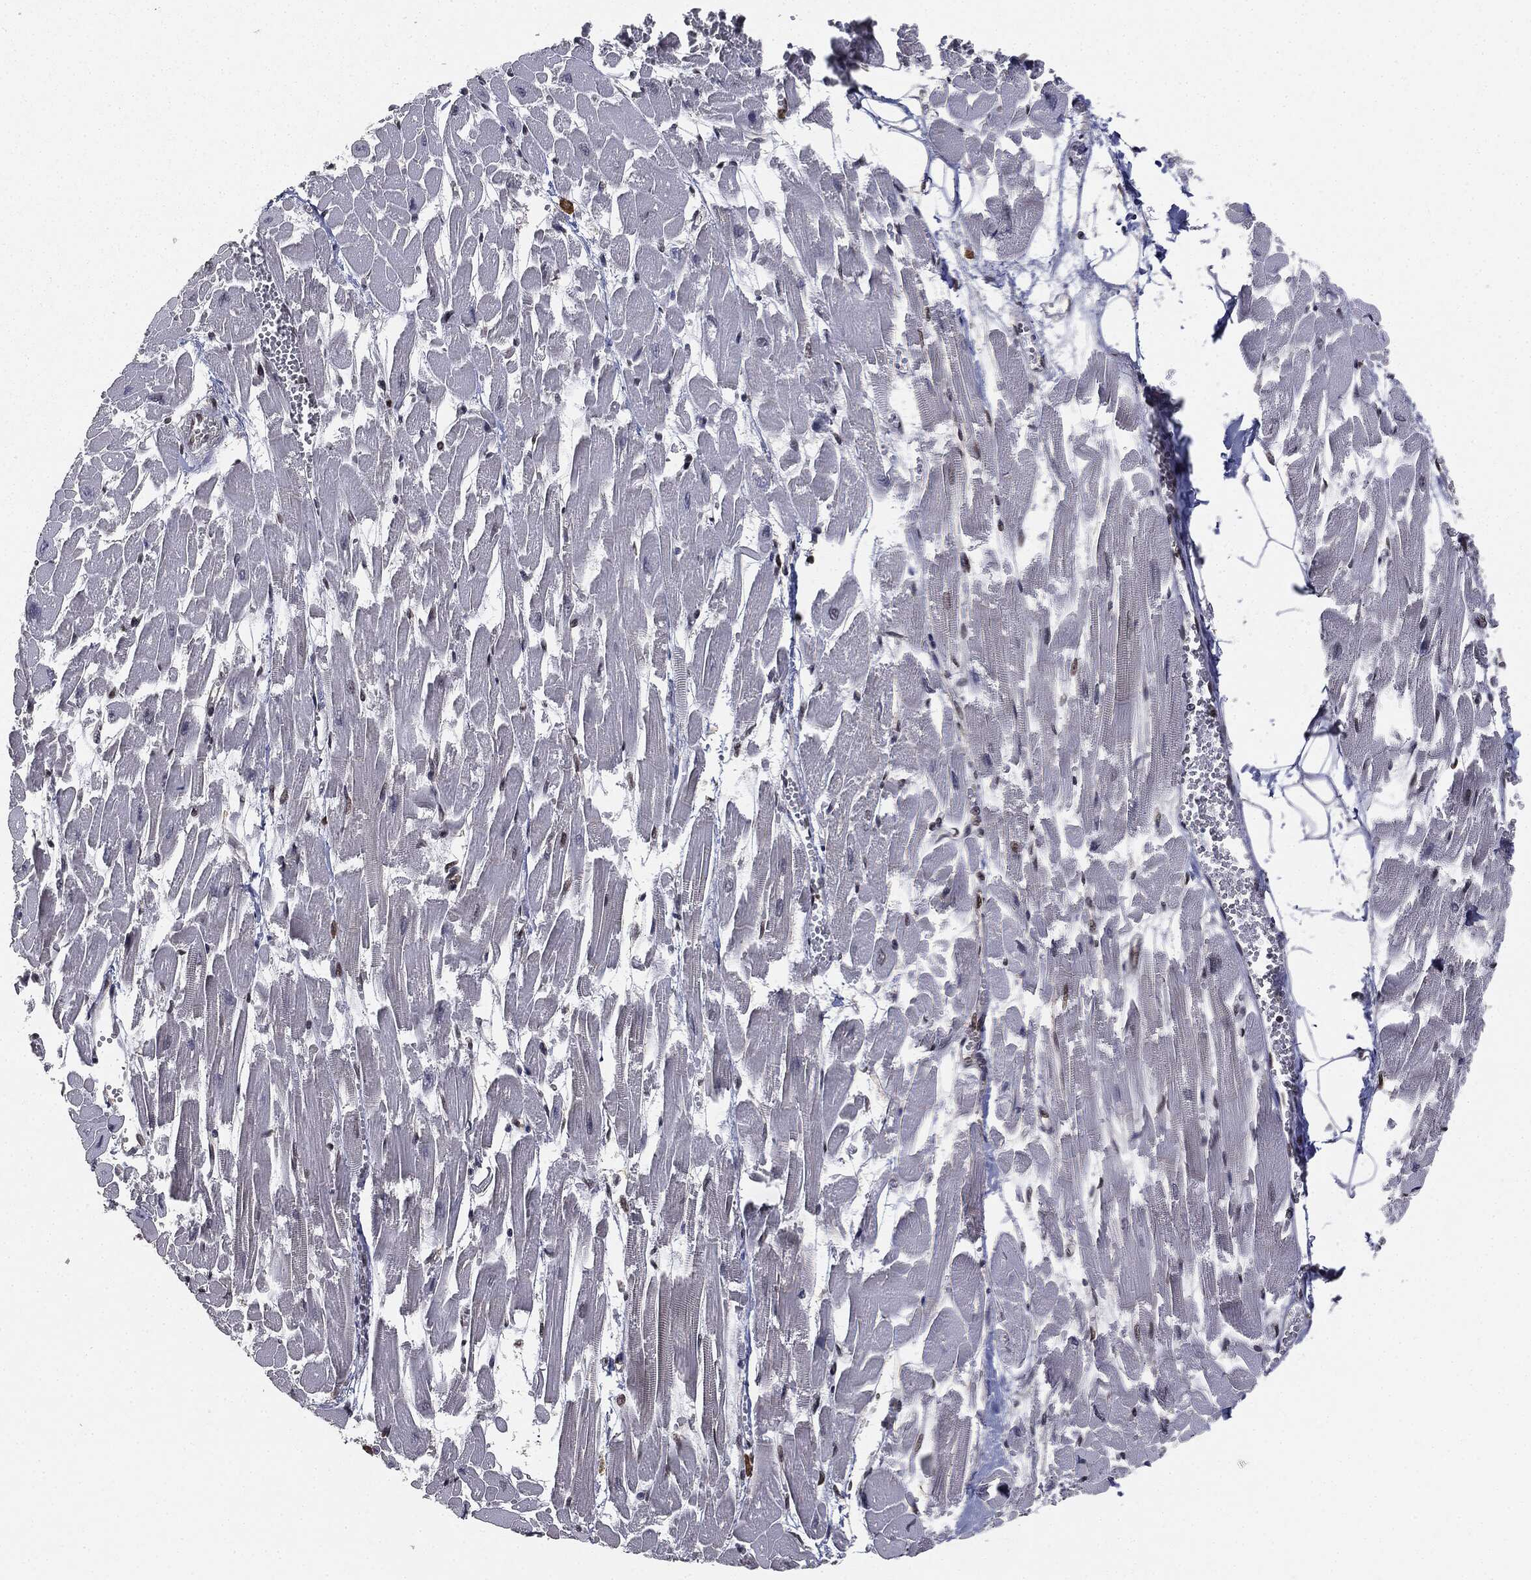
{"staining": {"intensity": "moderate", "quantity": "<25%", "location": "nuclear"}, "tissue": "heart muscle", "cell_type": "Cardiomyocytes", "image_type": "normal", "snomed": [{"axis": "morphology", "description": "Normal tissue, NOS"}, {"axis": "topography", "description": "Heart"}], "caption": "This image reveals benign heart muscle stained with immunohistochemistry (IHC) to label a protein in brown. The nuclear of cardiomyocytes show moderate positivity for the protein. Nuclei are counter-stained blue.", "gene": "TBC1D22A", "patient": {"sex": "female", "age": 52}}